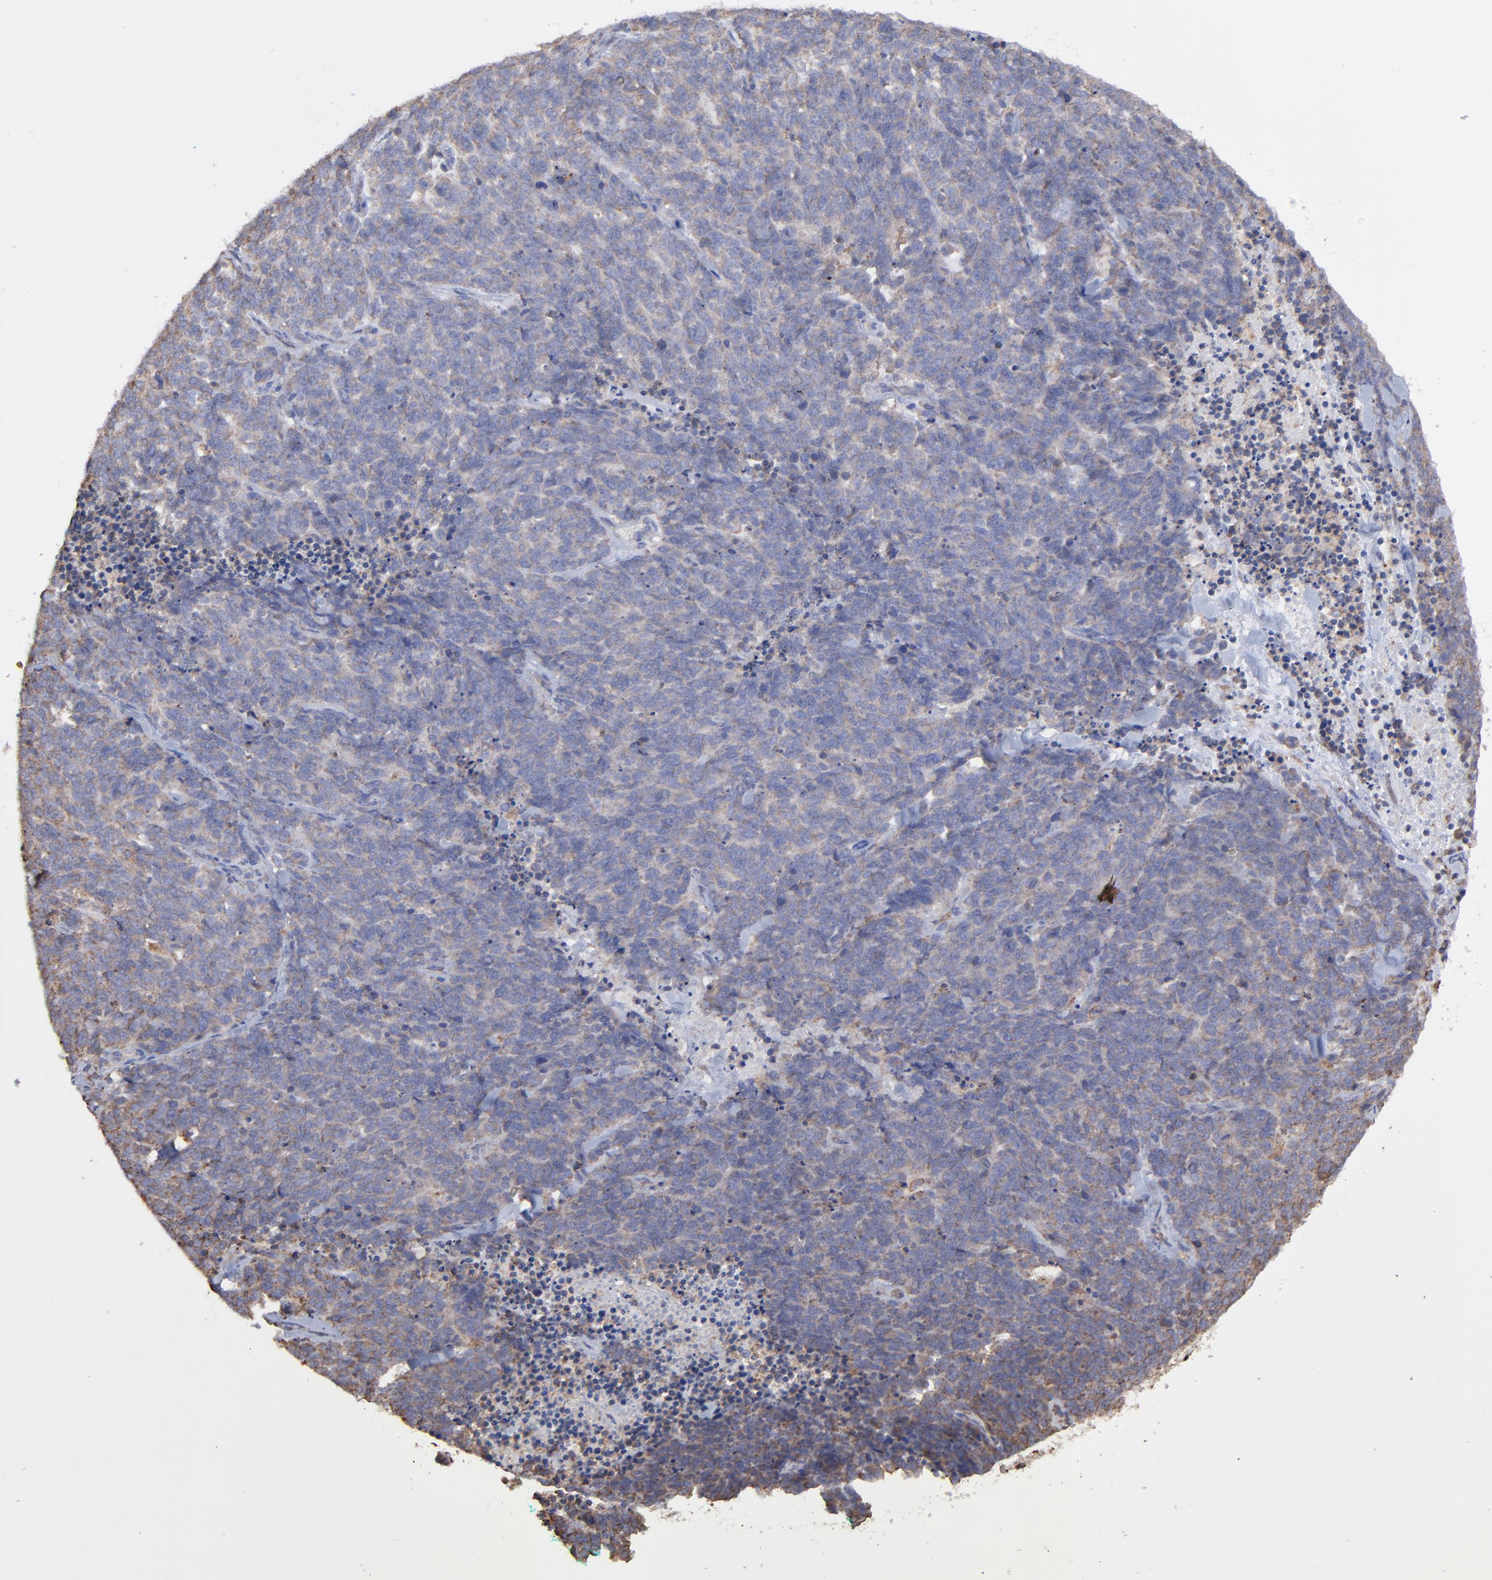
{"staining": {"intensity": "weak", "quantity": ">75%", "location": "cytoplasmic/membranous"}, "tissue": "lung cancer", "cell_type": "Tumor cells", "image_type": "cancer", "snomed": [{"axis": "morphology", "description": "Neoplasm, malignant, NOS"}, {"axis": "topography", "description": "Lung"}], "caption": "Immunohistochemistry staining of lung cancer (malignant neoplasm), which reveals low levels of weak cytoplasmic/membranous staining in approximately >75% of tumor cells indicating weak cytoplasmic/membranous protein expression. The staining was performed using DAB (brown) for protein detection and nuclei were counterstained in hematoxylin (blue).", "gene": "PFKM", "patient": {"sex": "female", "age": 58}}